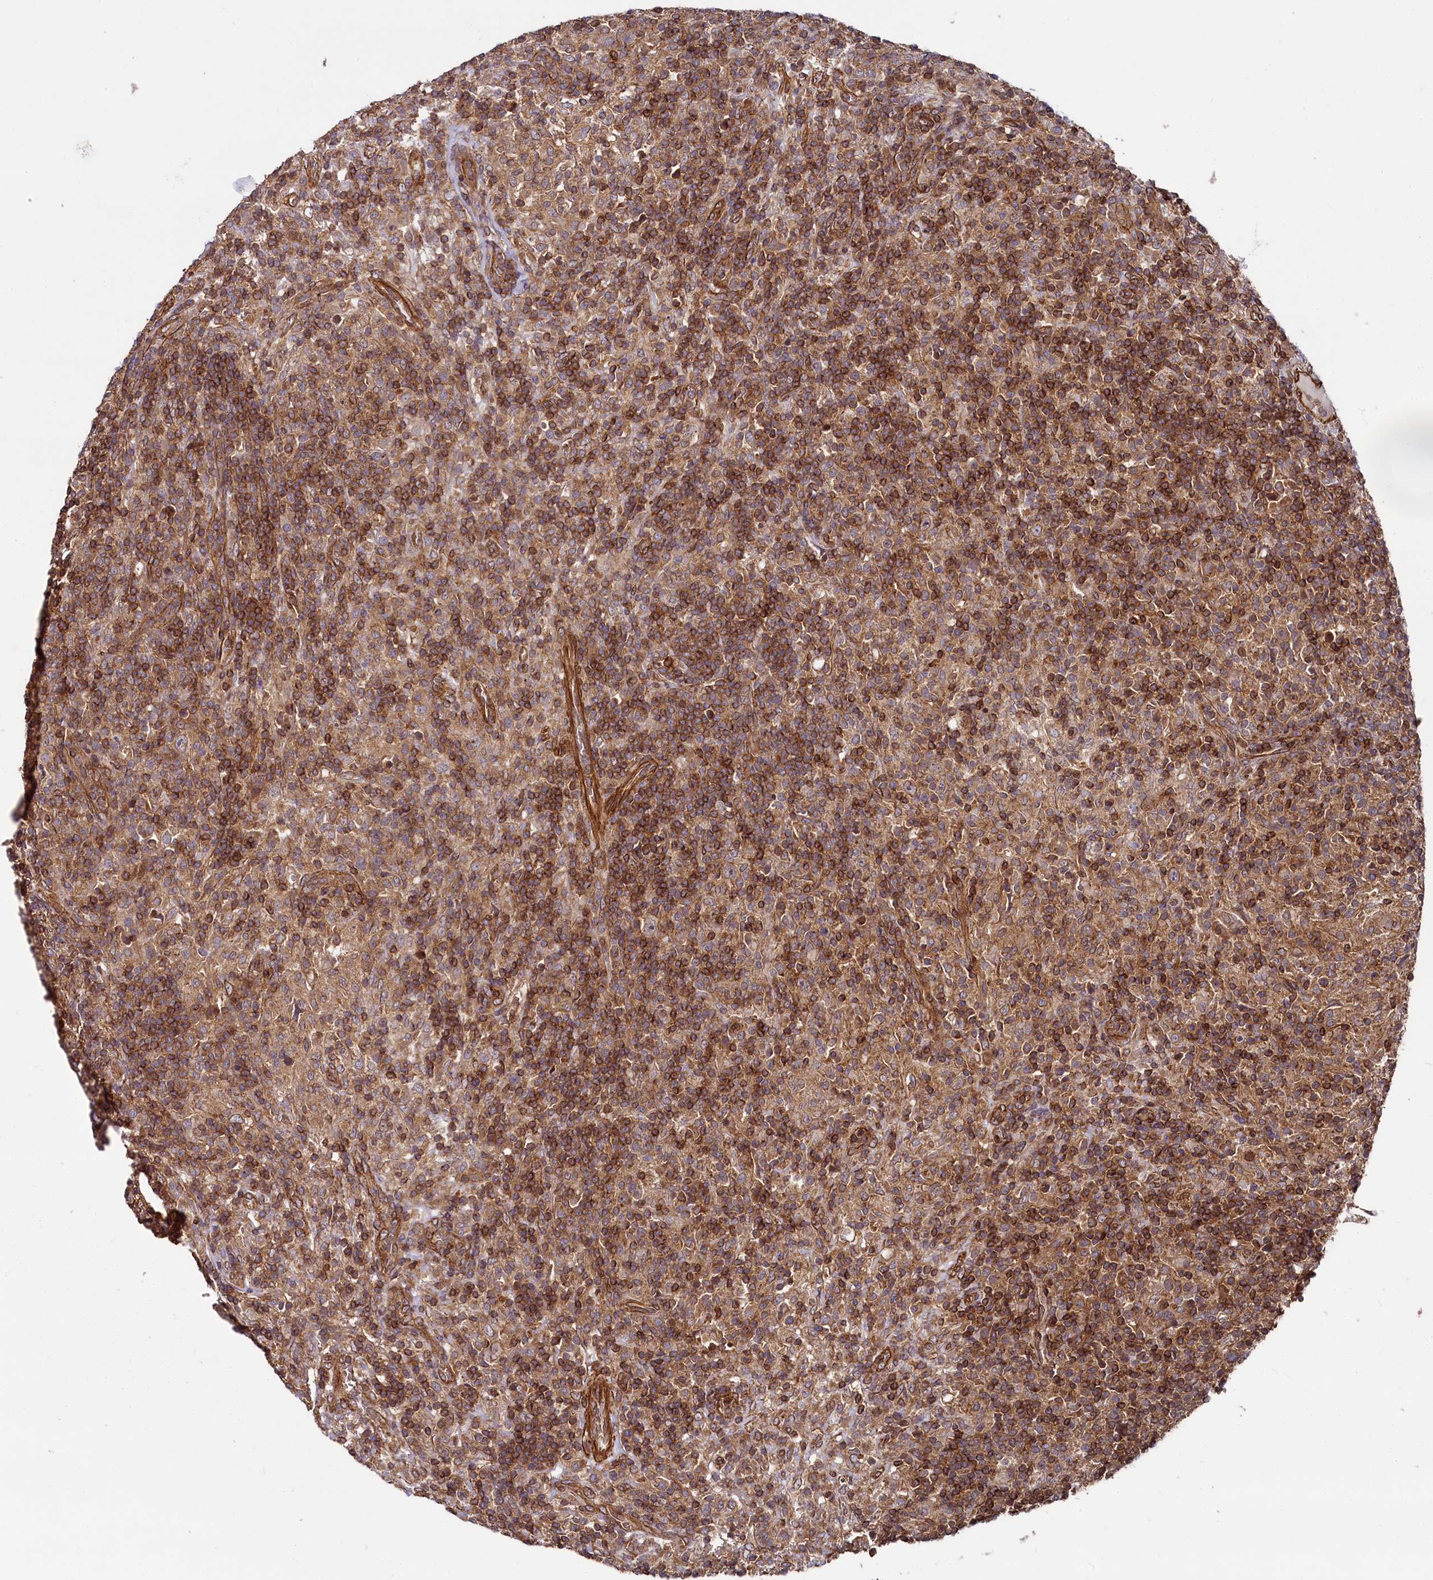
{"staining": {"intensity": "weak", "quantity": ">75%", "location": "cytoplasmic/membranous"}, "tissue": "lymphoma", "cell_type": "Tumor cells", "image_type": "cancer", "snomed": [{"axis": "morphology", "description": "Hodgkin's disease, NOS"}, {"axis": "topography", "description": "Lymph node"}], "caption": "Immunohistochemistry (IHC) (DAB (3,3'-diaminobenzidine)) staining of Hodgkin's disease displays weak cytoplasmic/membranous protein staining in about >75% of tumor cells. The staining is performed using DAB brown chromogen to label protein expression. The nuclei are counter-stained blue using hematoxylin.", "gene": "SVIP", "patient": {"sex": "male", "age": 70}}